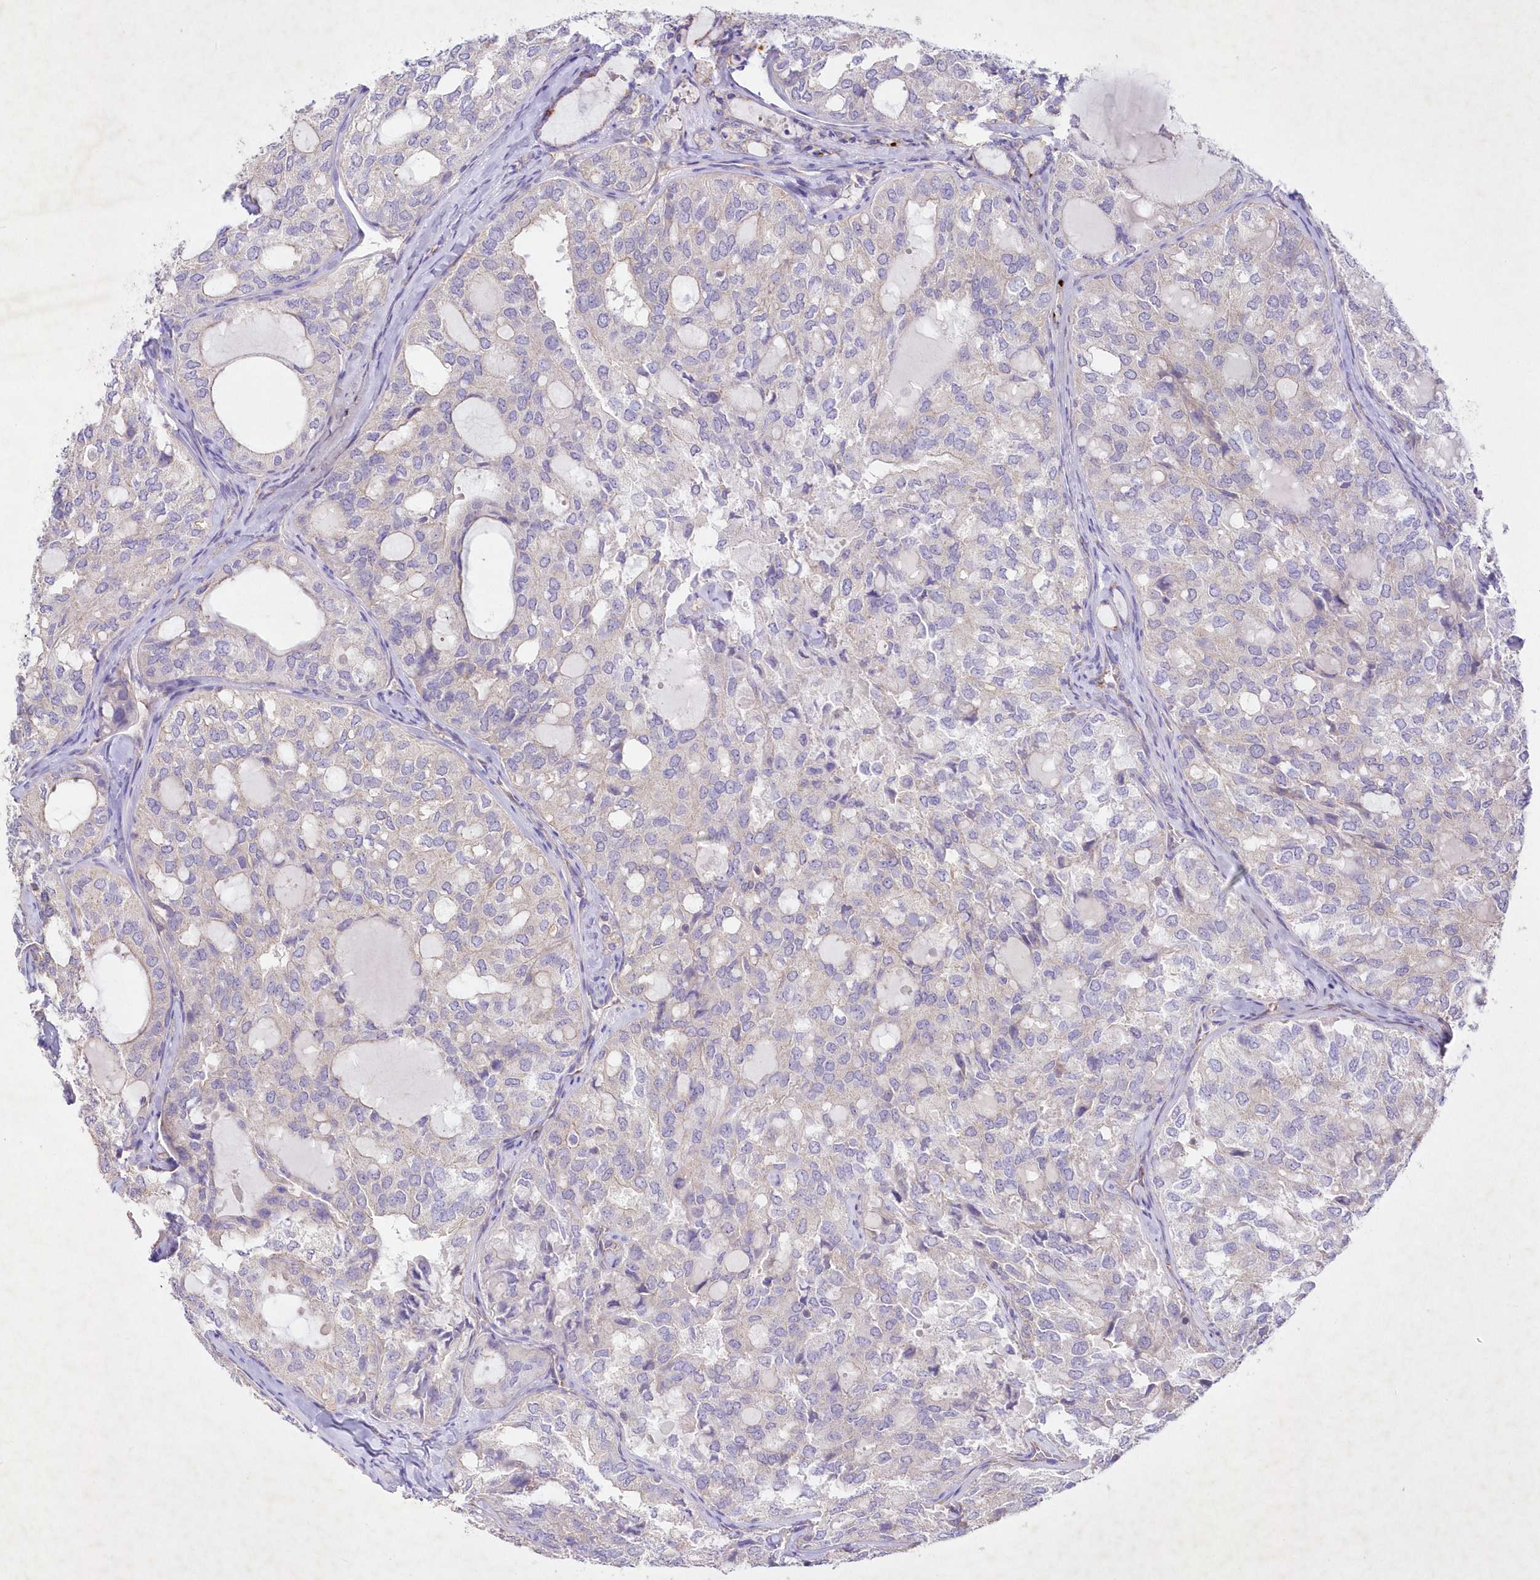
{"staining": {"intensity": "negative", "quantity": "none", "location": "none"}, "tissue": "thyroid cancer", "cell_type": "Tumor cells", "image_type": "cancer", "snomed": [{"axis": "morphology", "description": "Follicular adenoma carcinoma, NOS"}, {"axis": "topography", "description": "Thyroid gland"}], "caption": "A histopathology image of thyroid follicular adenoma carcinoma stained for a protein exhibits no brown staining in tumor cells. Nuclei are stained in blue.", "gene": "ITSN2", "patient": {"sex": "male", "age": 75}}